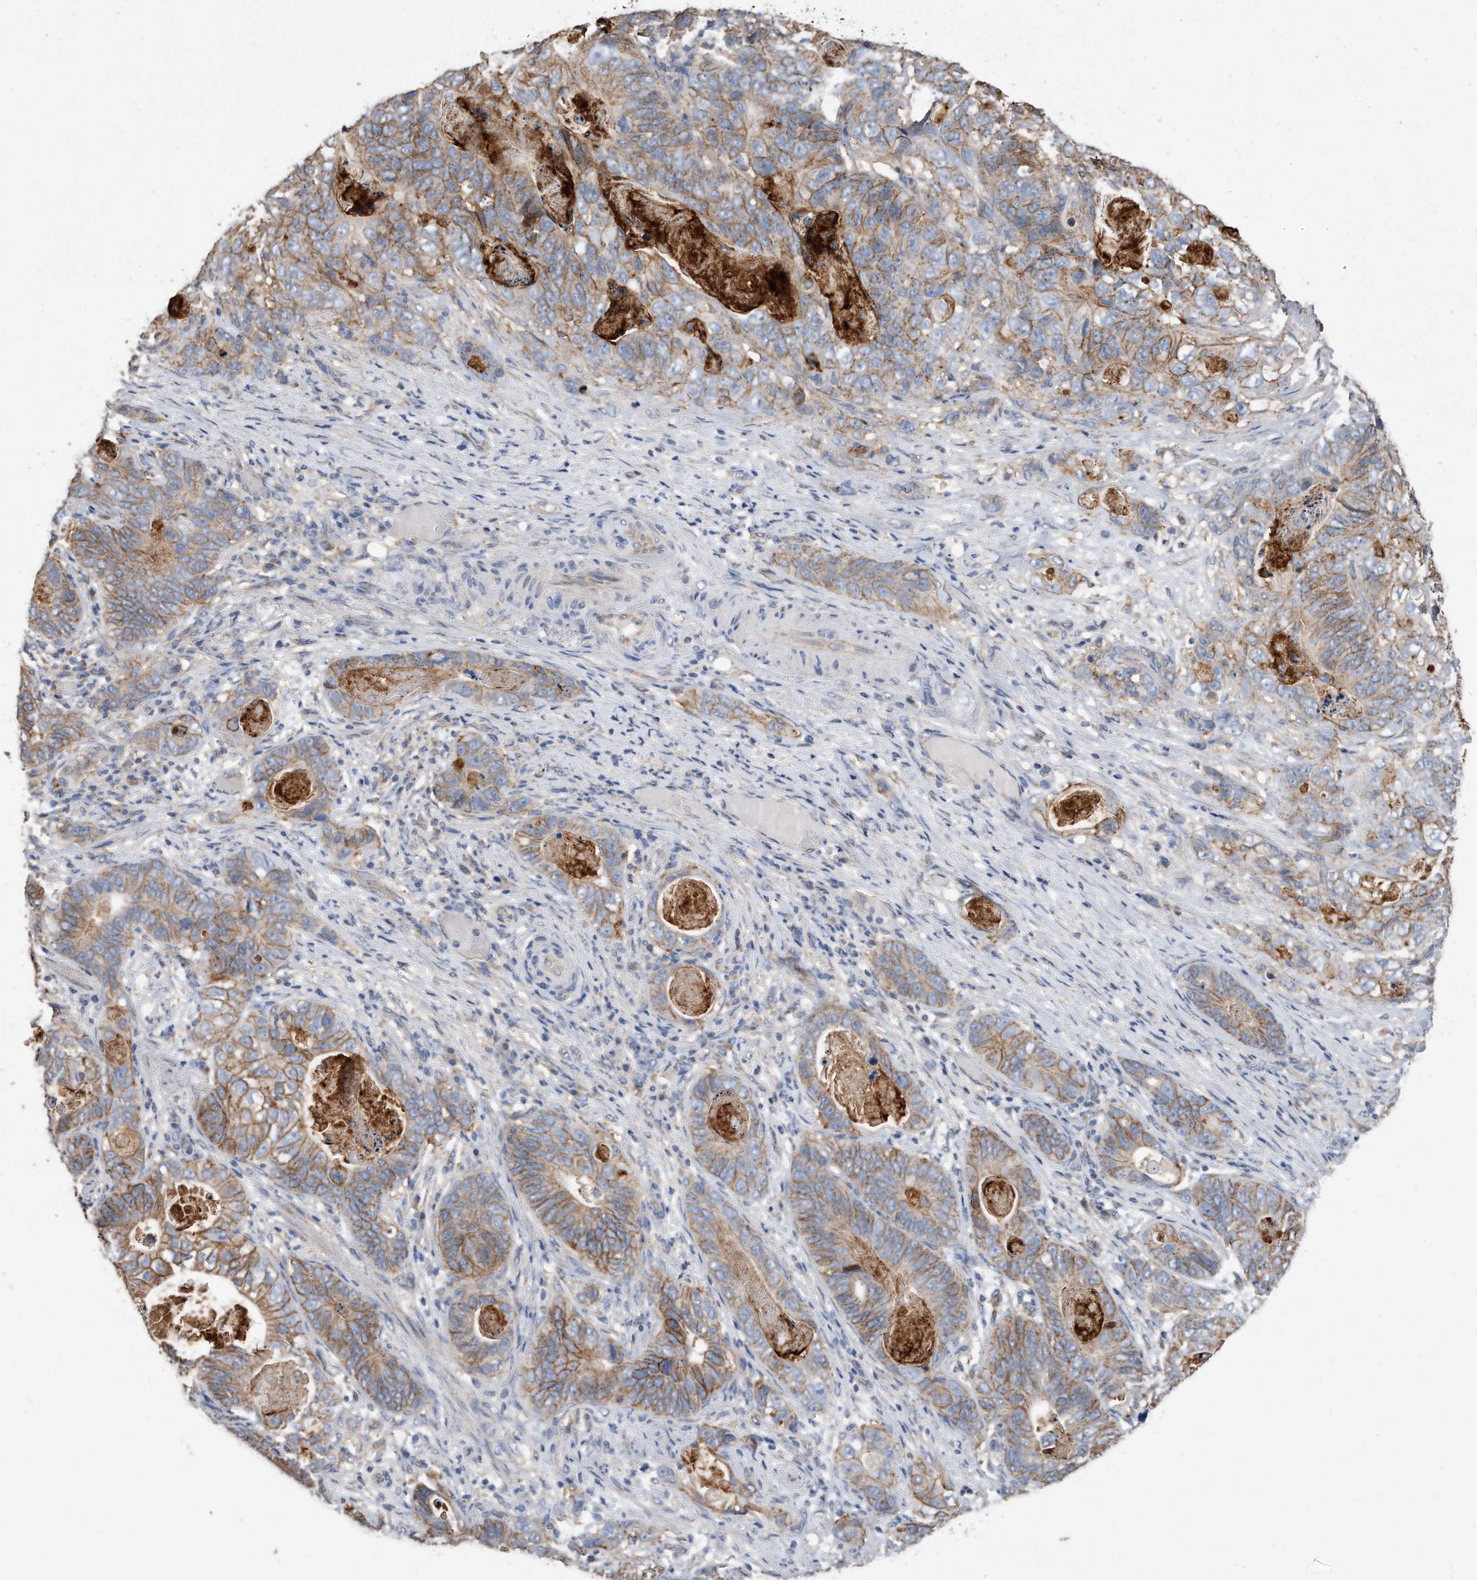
{"staining": {"intensity": "moderate", "quantity": ">75%", "location": "cytoplasmic/membranous"}, "tissue": "stomach cancer", "cell_type": "Tumor cells", "image_type": "cancer", "snomed": [{"axis": "morphology", "description": "Normal tissue, NOS"}, {"axis": "morphology", "description": "Adenocarcinoma, NOS"}, {"axis": "topography", "description": "Stomach"}], "caption": "High-magnification brightfield microscopy of stomach cancer stained with DAB (brown) and counterstained with hematoxylin (blue). tumor cells exhibit moderate cytoplasmic/membranous staining is present in about>75% of cells. The staining is performed using DAB (3,3'-diaminobenzidine) brown chromogen to label protein expression. The nuclei are counter-stained blue using hematoxylin.", "gene": "CDCP1", "patient": {"sex": "female", "age": 89}}